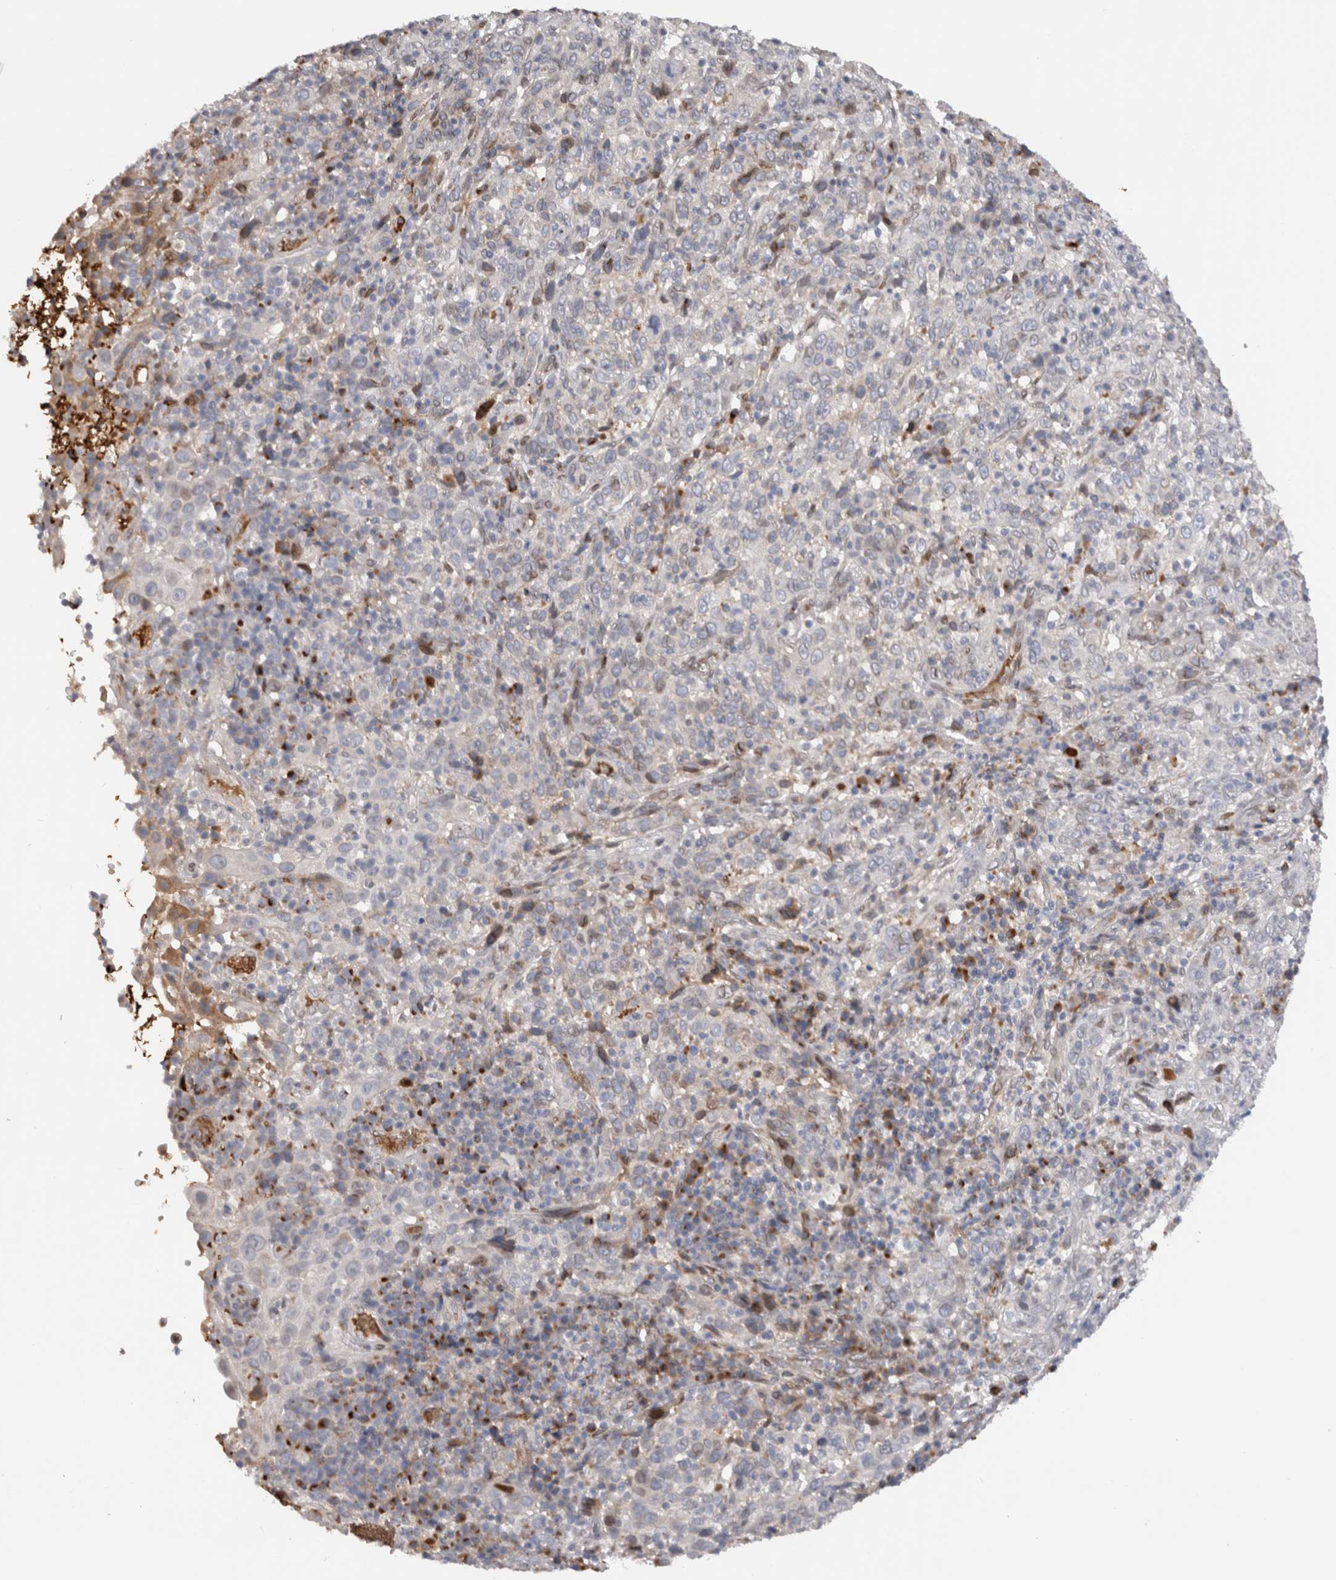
{"staining": {"intensity": "negative", "quantity": "none", "location": "none"}, "tissue": "cervical cancer", "cell_type": "Tumor cells", "image_type": "cancer", "snomed": [{"axis": "morphology", "description": "Squamous cell carcinoma, NOS"}, {"axis": "topography", "description": "Cervix"}], "caption": "A high-resolution micrograph shows IHC staining of cervical squamous cell carcinoma, which displays no significant staining in tumor cells.", "gene": "DMTN", "patient": {"sex": "female", "age": 46}}